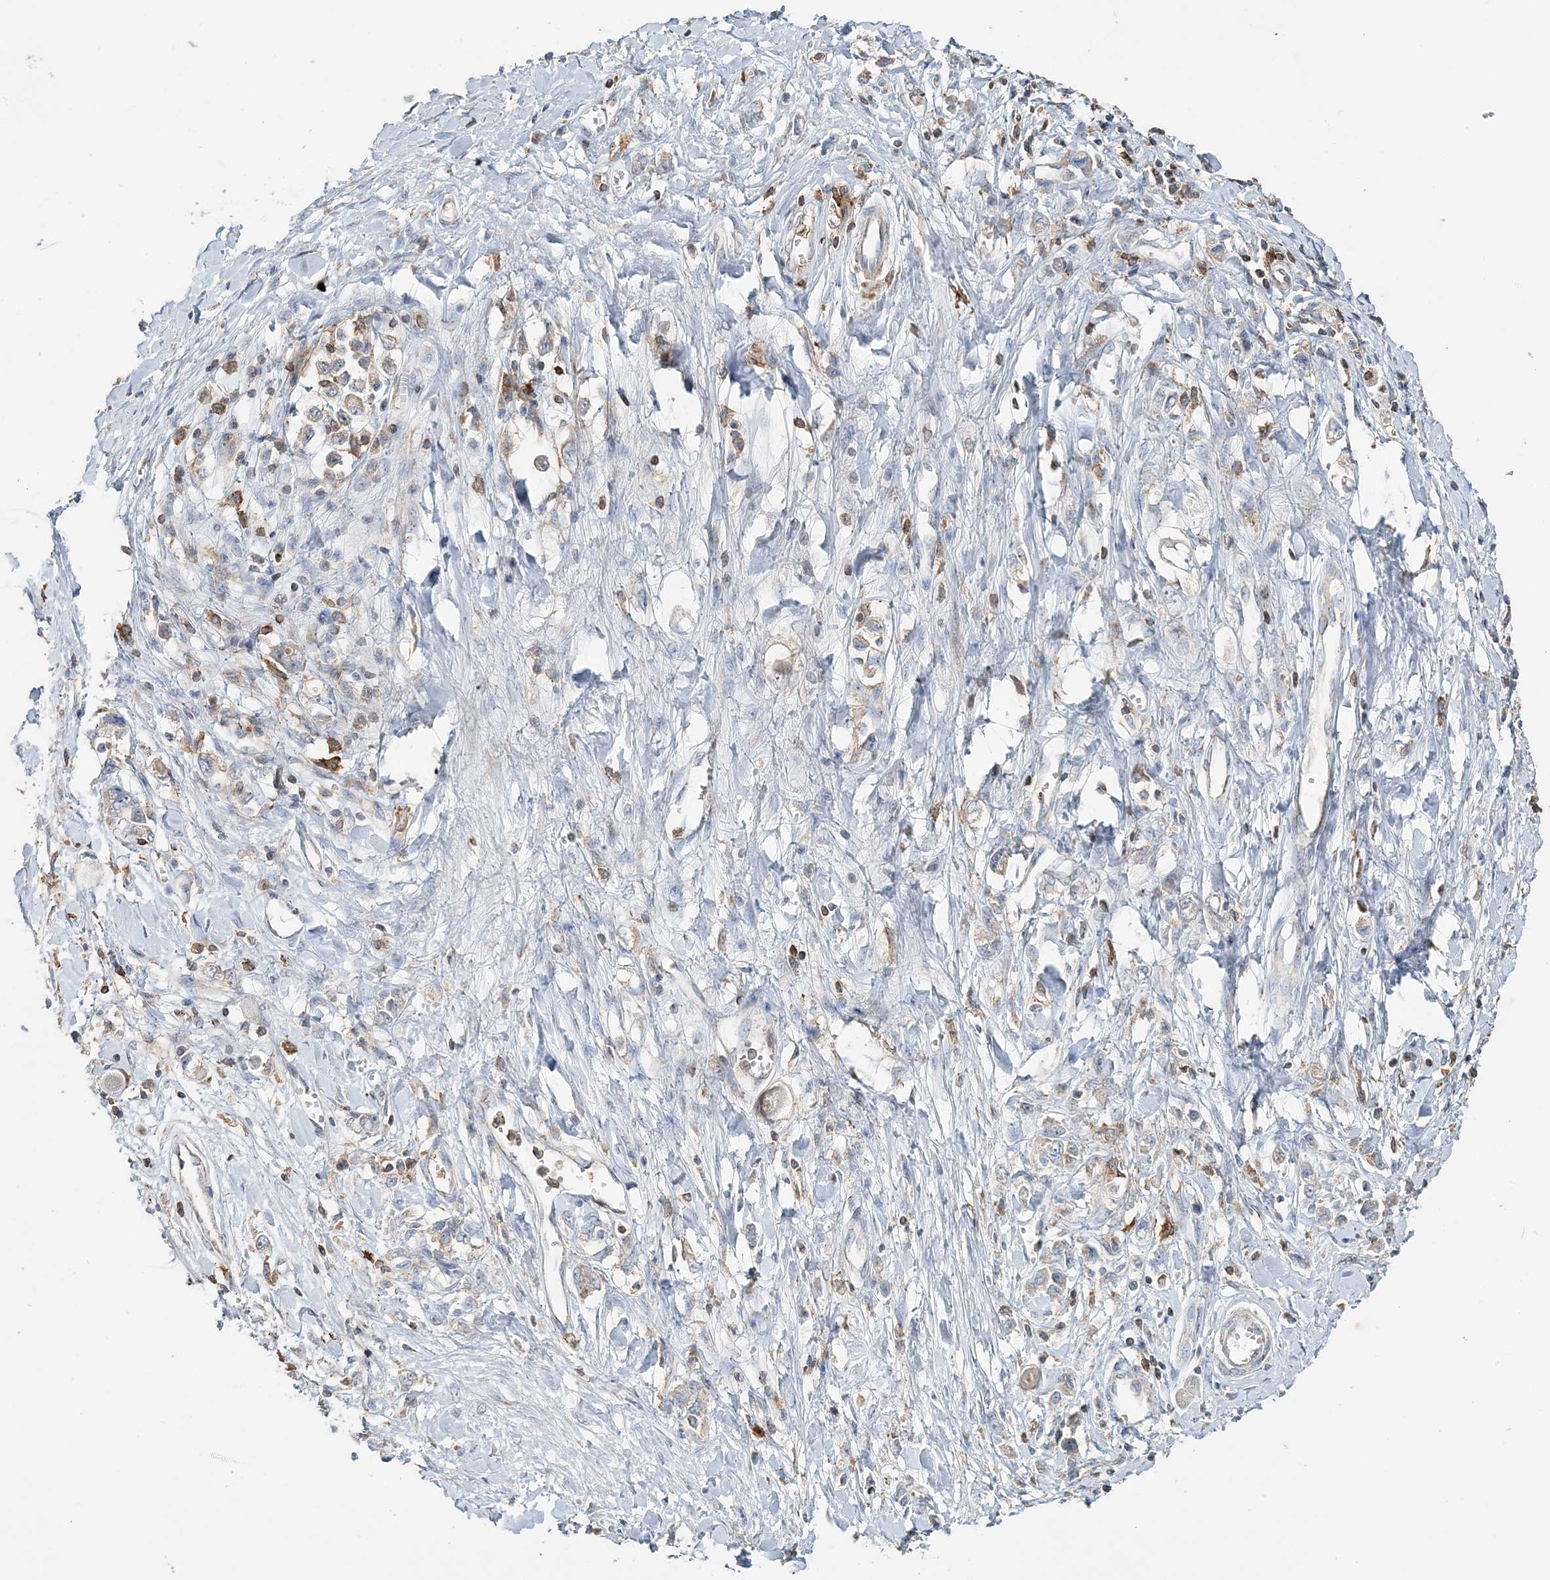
{"staining": {"intensity": "weak", "quantity": "25%-75%", "location": "cytoplasmic/membranous"}, "tissue": "stomach cancer", "cell_type": "Tumor cells", "image_type": "cancer", "snomed": [{"axis": "morphology", "description": "Adenocarcinoma, NOS"}, {"axis": "topography", "description": "Stomach"}], "caption": "Immunohistochemistry (IHC) image of neoplastic tissue: human stomach cancer stained using IHC reveals low levels of weak protein expression localized specifically in the cytoplasmic/membranous of tumor cells, appearing as a cytoplasmic/membranous brown color.", "gene": "TMLHE", "patient": {"sex": "female", "age": 76}}